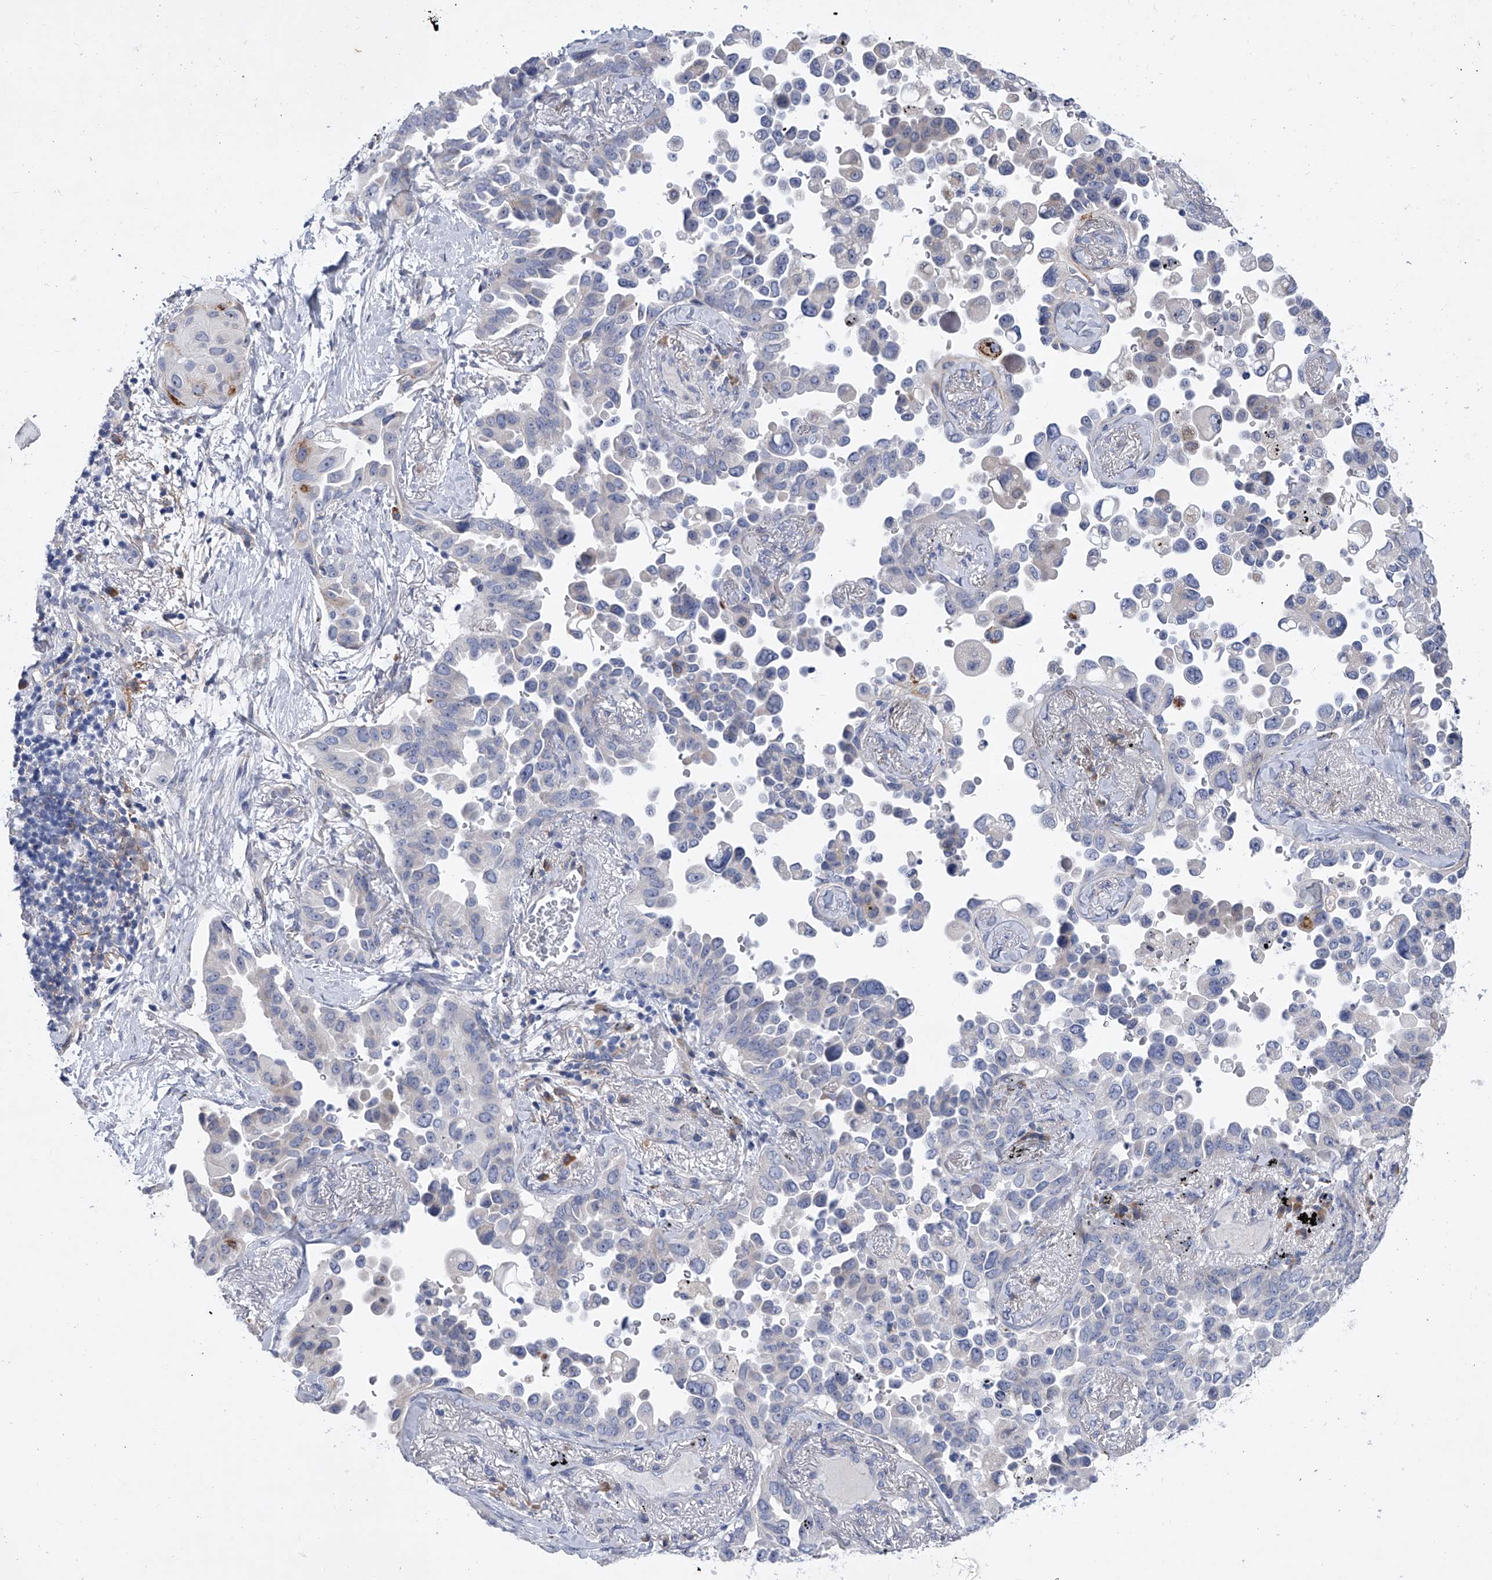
{"staining": {"intensity": "negative", "quantity": "none", "location": "none"}, "tissue": "lung cancer", "cell_type": "Tumor cells", "image_type": "cancer", "snomed": [{"axis": "morphology", "description": "Adenocarcinoma, NOS"}, {"axis": "topography", "description": "Lung"}], "caption": "Immunohistochemistry image of lung adenocarcinoma stained for a protein (brown), which reveals no expression in tumor cells.", "gene": "ALG14", "patient": {"sex": "female", "age": 67}}